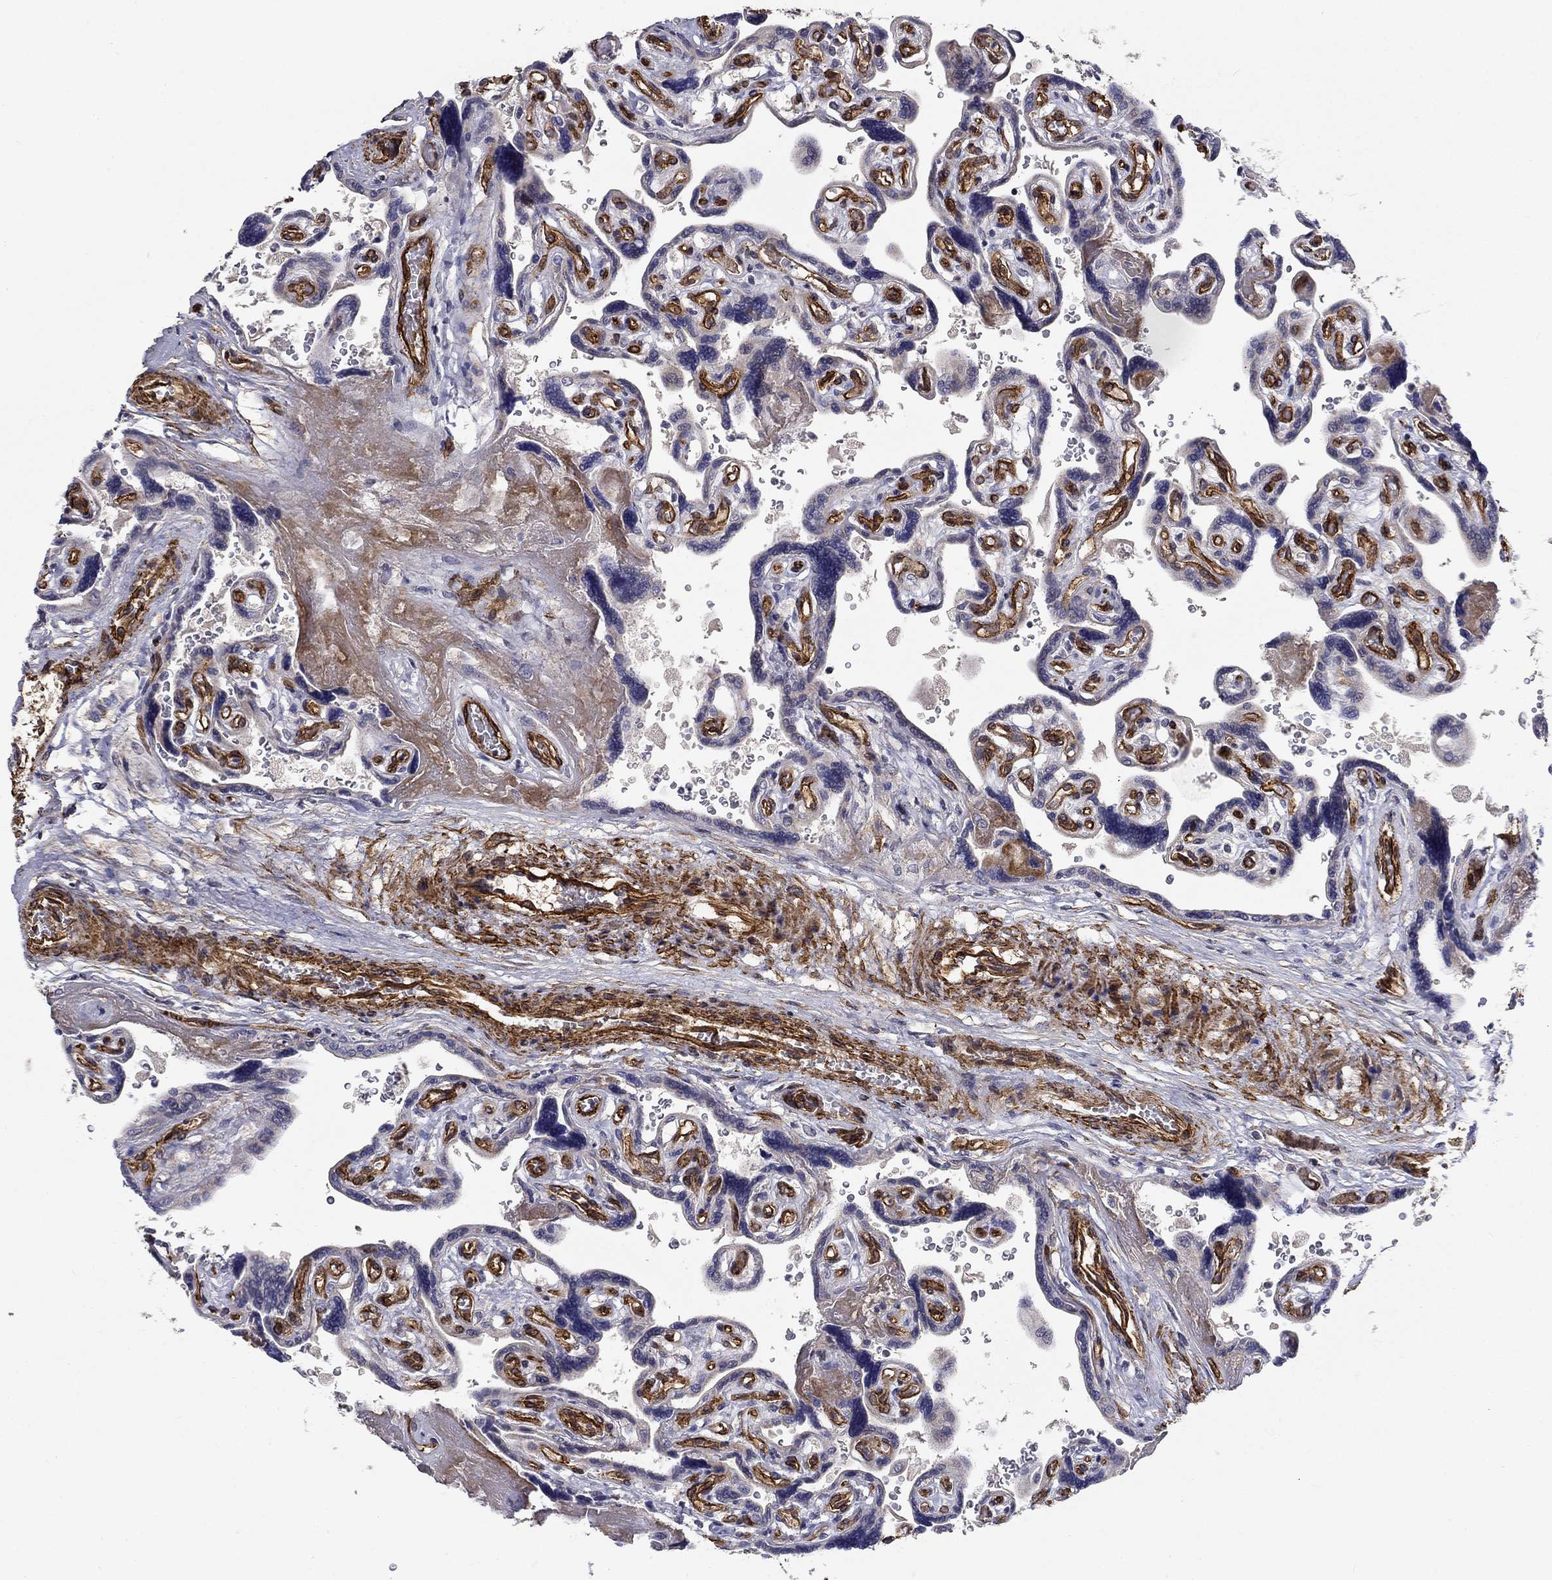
{"staining": {"intensity": "strong", "quantity": "25%-75%", "location": "cytoplasmic/membranous"}, "tissue": "placenta", "cell_type": "Decidual cells", "image_type": "normal", "snomed": [{"axis": "morphology", "description": "Normal tissue, NOS"}, {"axis": "topography", "description": "Placenta"}], "caption": "Immunohistochemical staining of benign placenta exhibits 25%-75% levels of strong cytoplasmic/membranous protein positivity in approximately 25%-75% of decidual cells. The staining was performed using DAB (3,3'-diaminobenzidine), with brown indicating positive protein expression. Nuclei are stained blue with hematoxylin.", "gene": "SYNC", "patient": {"sex": "female", "age": 32}}